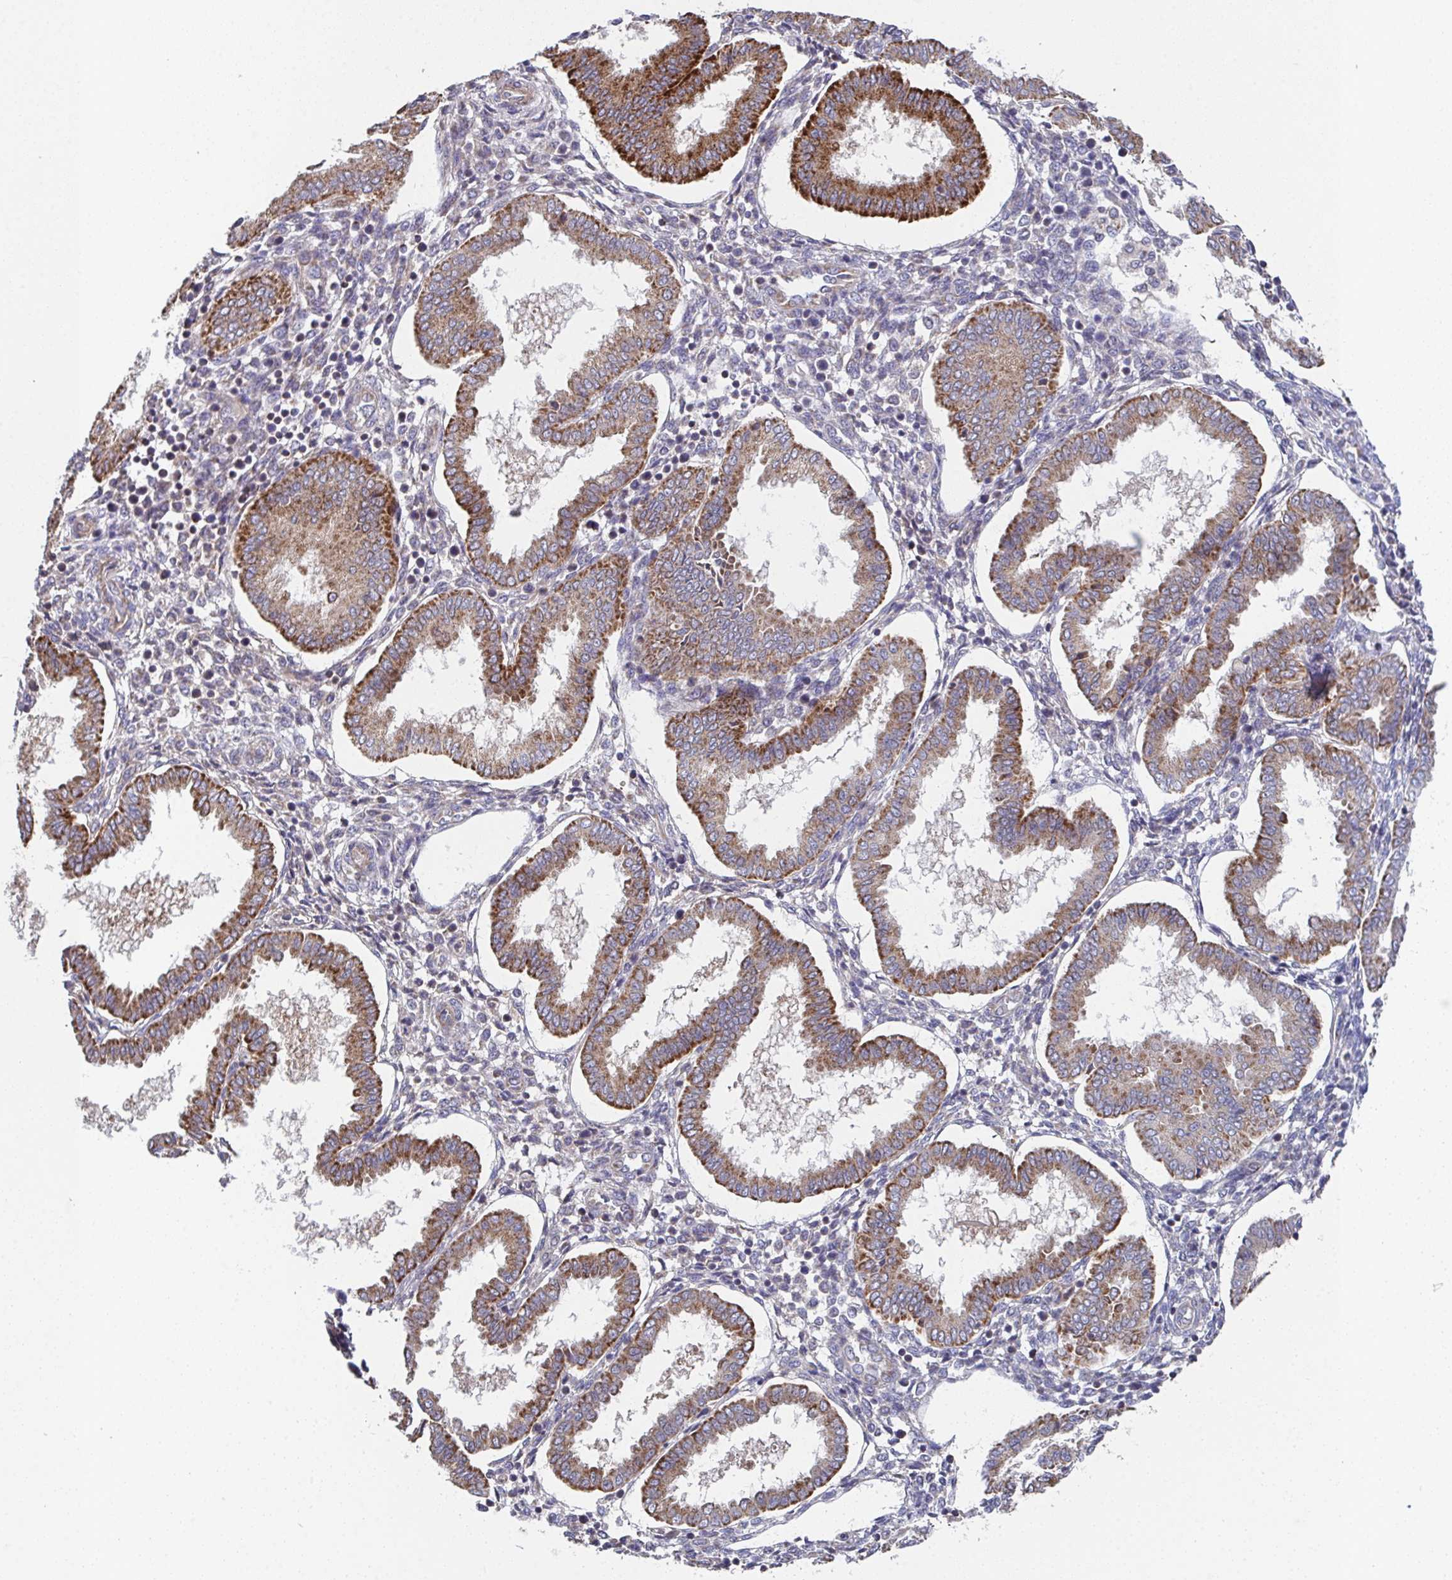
{"staining": {"intensity": "negative", "quantity": "none", "location": "none"}, "tissue": "endometrium", "cell_type": "Cells in endometrial stroma", "image_type": "normal", "snomed": [{"axis": "morphology", "description": "Normal tissue, NOS"}, {"axis": "topography", "description": "Endometrium"}], "caption": "High magnification brightfield microscopy of normal endometrium stained with DAB (3,3'-diaminobenzidine) (brown) and counterstained with hematoxylin (blue): cells in endometrial stroma show no significant staining. The staining was performed using DAB to visualize the protein expression in brown, while the nuclei were stained in blue with hematoxylin (Magnification: 20x).", "gene": "MT", "patient": {"sex": "female", "age": 24}}